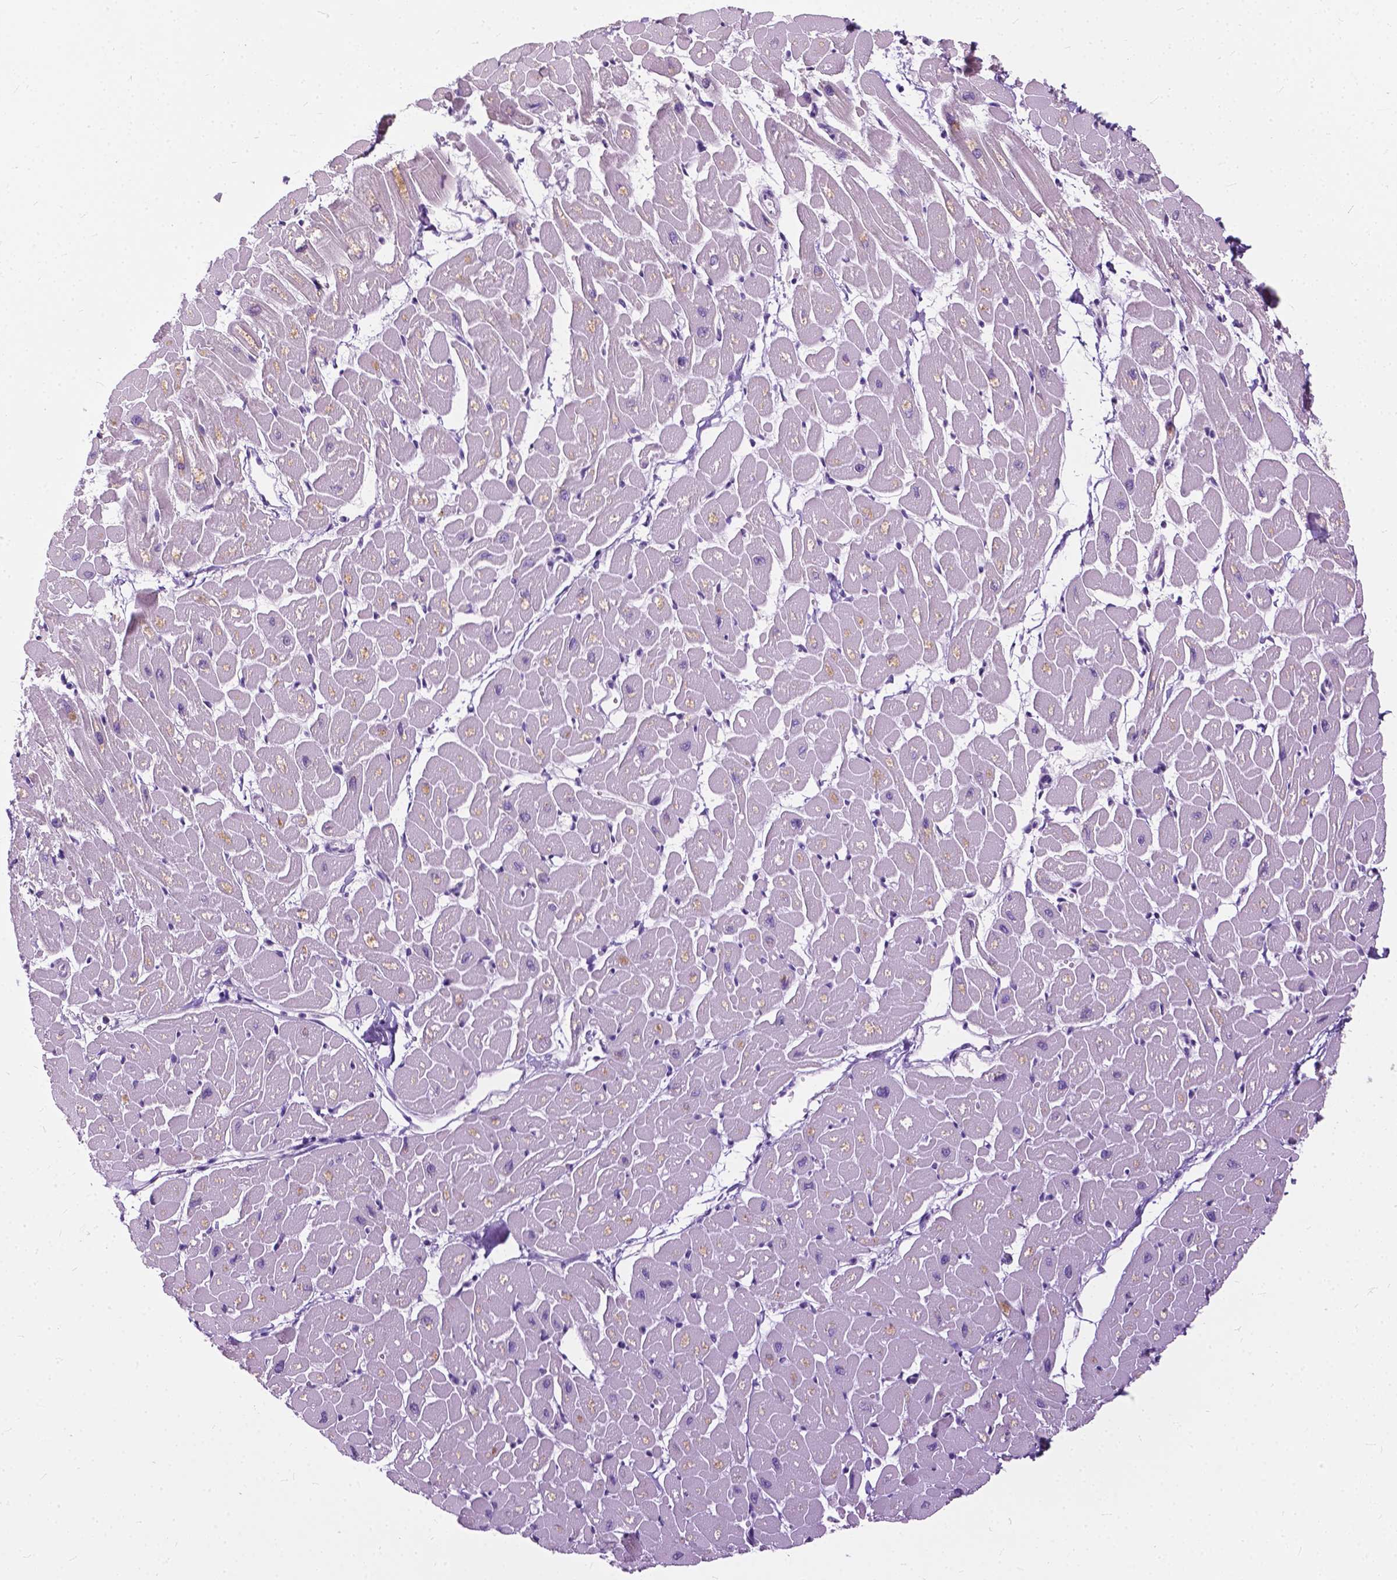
{"staining": {"intensity": "negative", "quantity": "none", "location": "none"}, "tissue": "heart muscle", "cell_type": "Cardiomyocytes", "image_type": "normal", "snomed": [{"axis": "morphology", "description": "Normal tissue, NOS"}, {"axis": "topography", "description": "Heart"}], "caption": "Immunohistochemistry (IHC) micrograph of normal heart muscle stained for a protein (brown), which demonstrates no staining in cardiomyocytes.", "gene": "GPR37L1", "patient": {"sex": "male", "age": 57}}